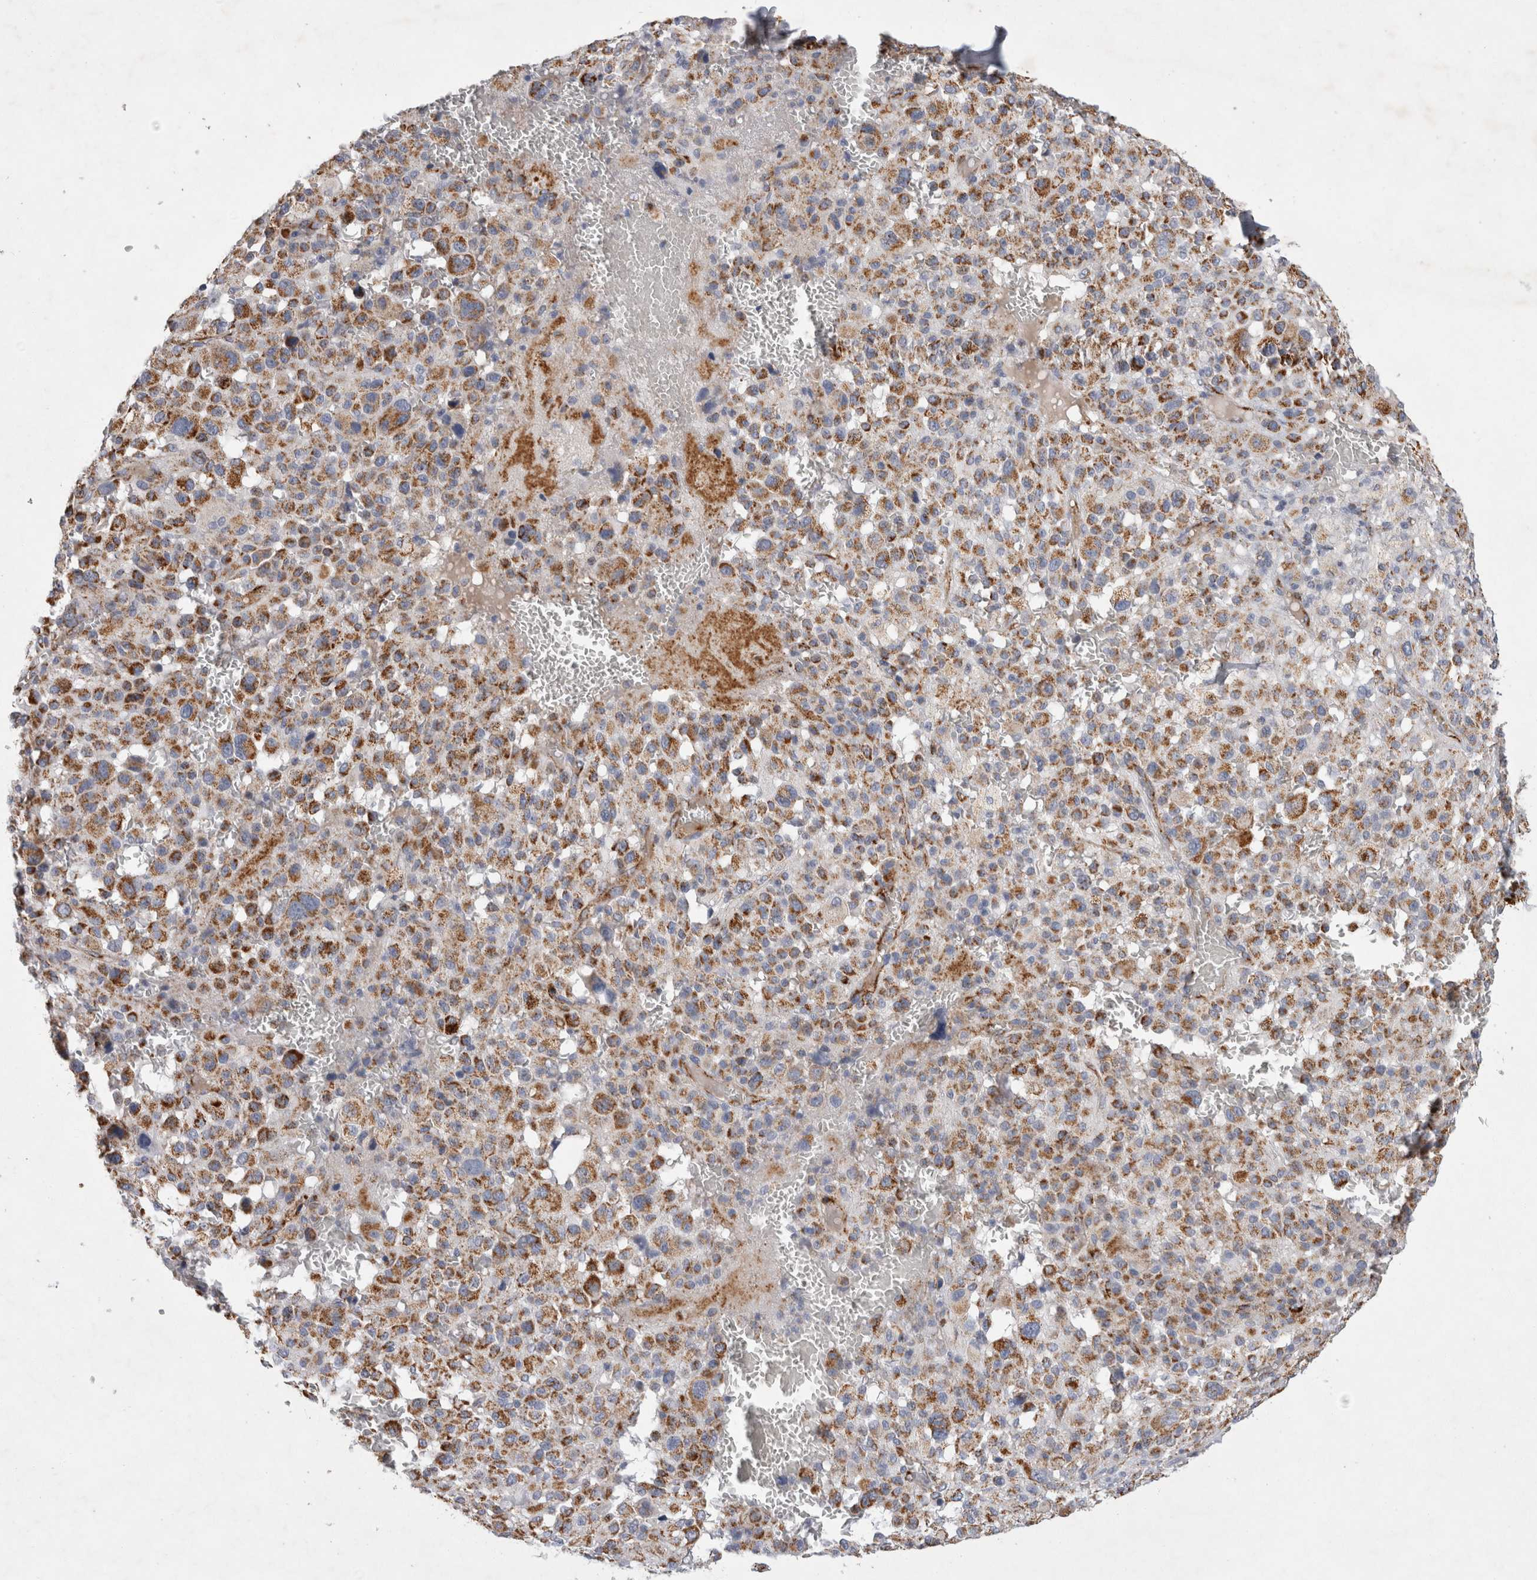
{"staining": {"intensity": "moderate", "quantity": ">75%", "location": "cytoplasmic/membranous"}, "tissue": "melanoma", "cell_type": "Tumor cells", "image_type": "cancer", "snomed": [{"axis": "morphology", "description": "Malignant melanoma, Metastatic site"}, {"axis": "topography", "description": "Skin"}], "caption": "The photomicrograph displays a brown stain indicating the presence of a protein in the cytoplasmic/membranous of tumor cells in malignant melanoma (metastatic site).", "gene": "IARS2", "patient": {"sex": "female", "age": 74}}